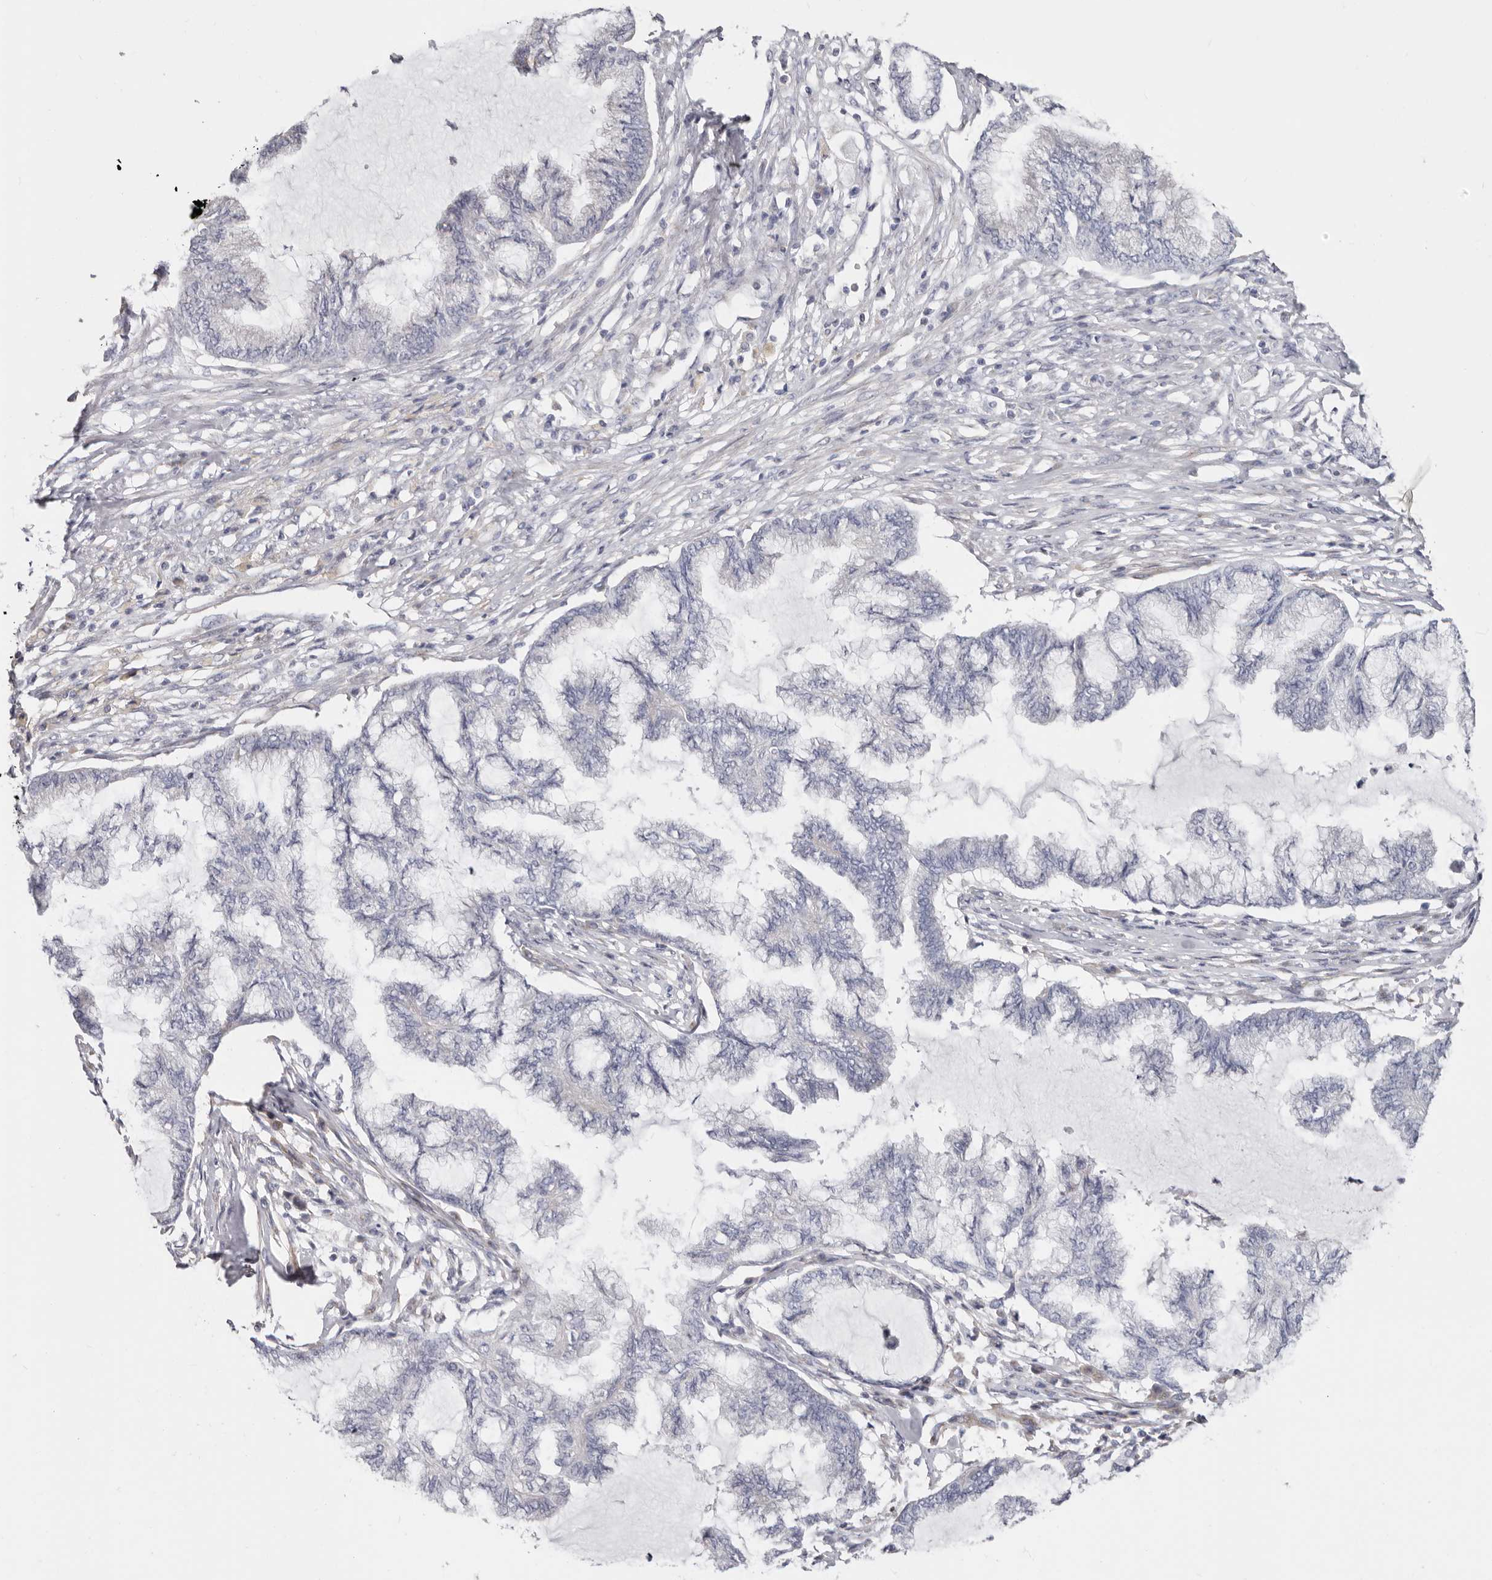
{"staining": {"intensity": "weak", "quantity": "<25%", "location": "cytoplasmic/membranous"}, "tissue": "endometrial cancer", "cell_type": "Tumor cells", "image_type": "cancer", "snomed": [{"axis": "morphology", "description": "Adenocarcinoma, NOS"}, {"axis": "topography", "description": "Endometrium"}], "caption": "This is a histopathology image of IHC staining of endometrial cancer (adenocarcinoma), which shows no positivity in tumor cells.", "gene": "RSPO2", "patient": {"sex": "female", "age": 86}}